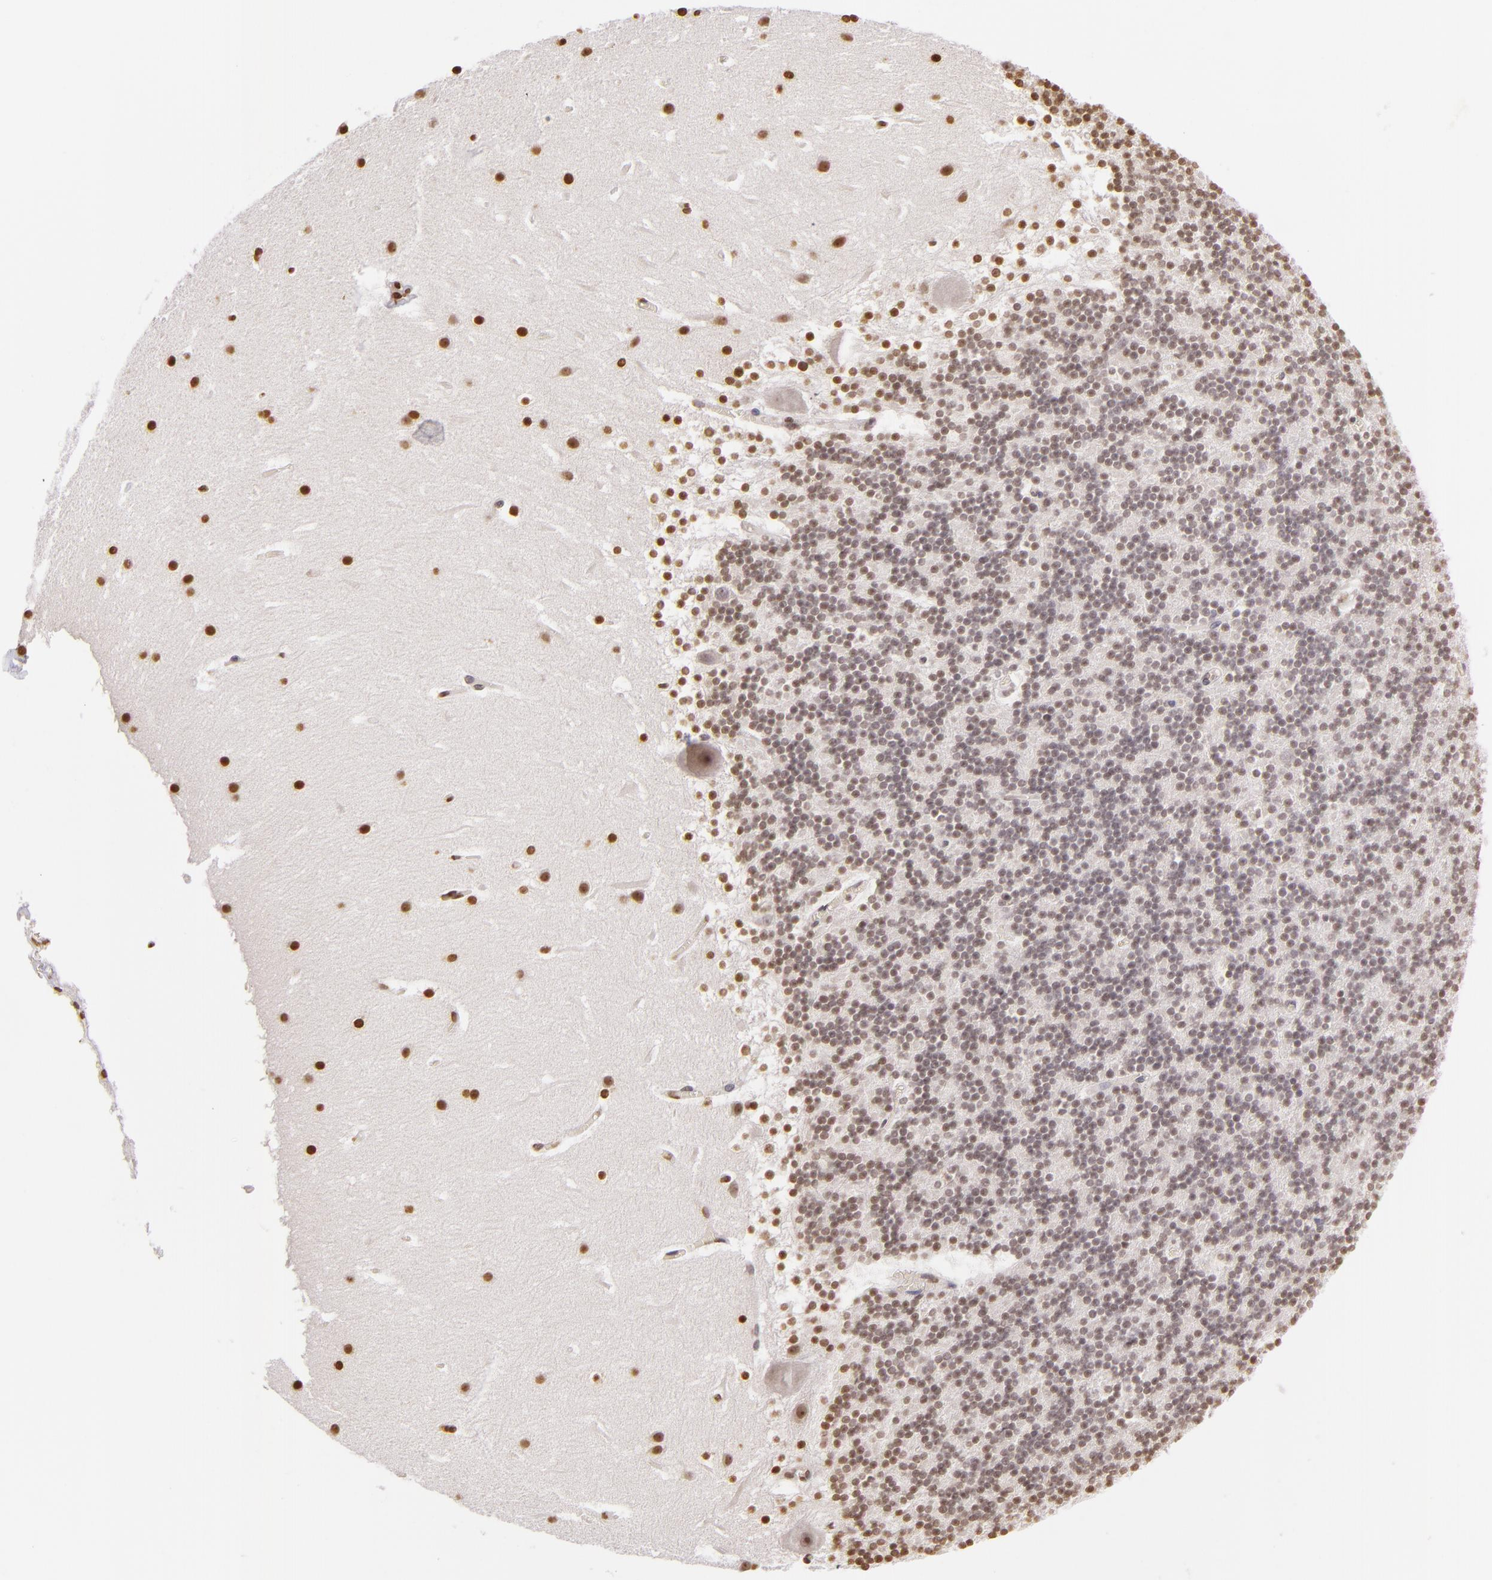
{"staining": {"intensity": "weak", "quantity": "<25%", "location": "nuclear"}, "tissue": "cerebellum", "cell_type": "Cells in granular layer", "image_type": "normal", "snomed": [{"axis": "morphology", "description": "Normal tissue, NOS"}, {"axis": "topography", "description": "Cerebellum"}], "caption": "IHC of benign cerebellum demonstrates no positivity in cells in granular layer.", "gene": "THRB", "patient": {"sex": "male", "age": 45}}